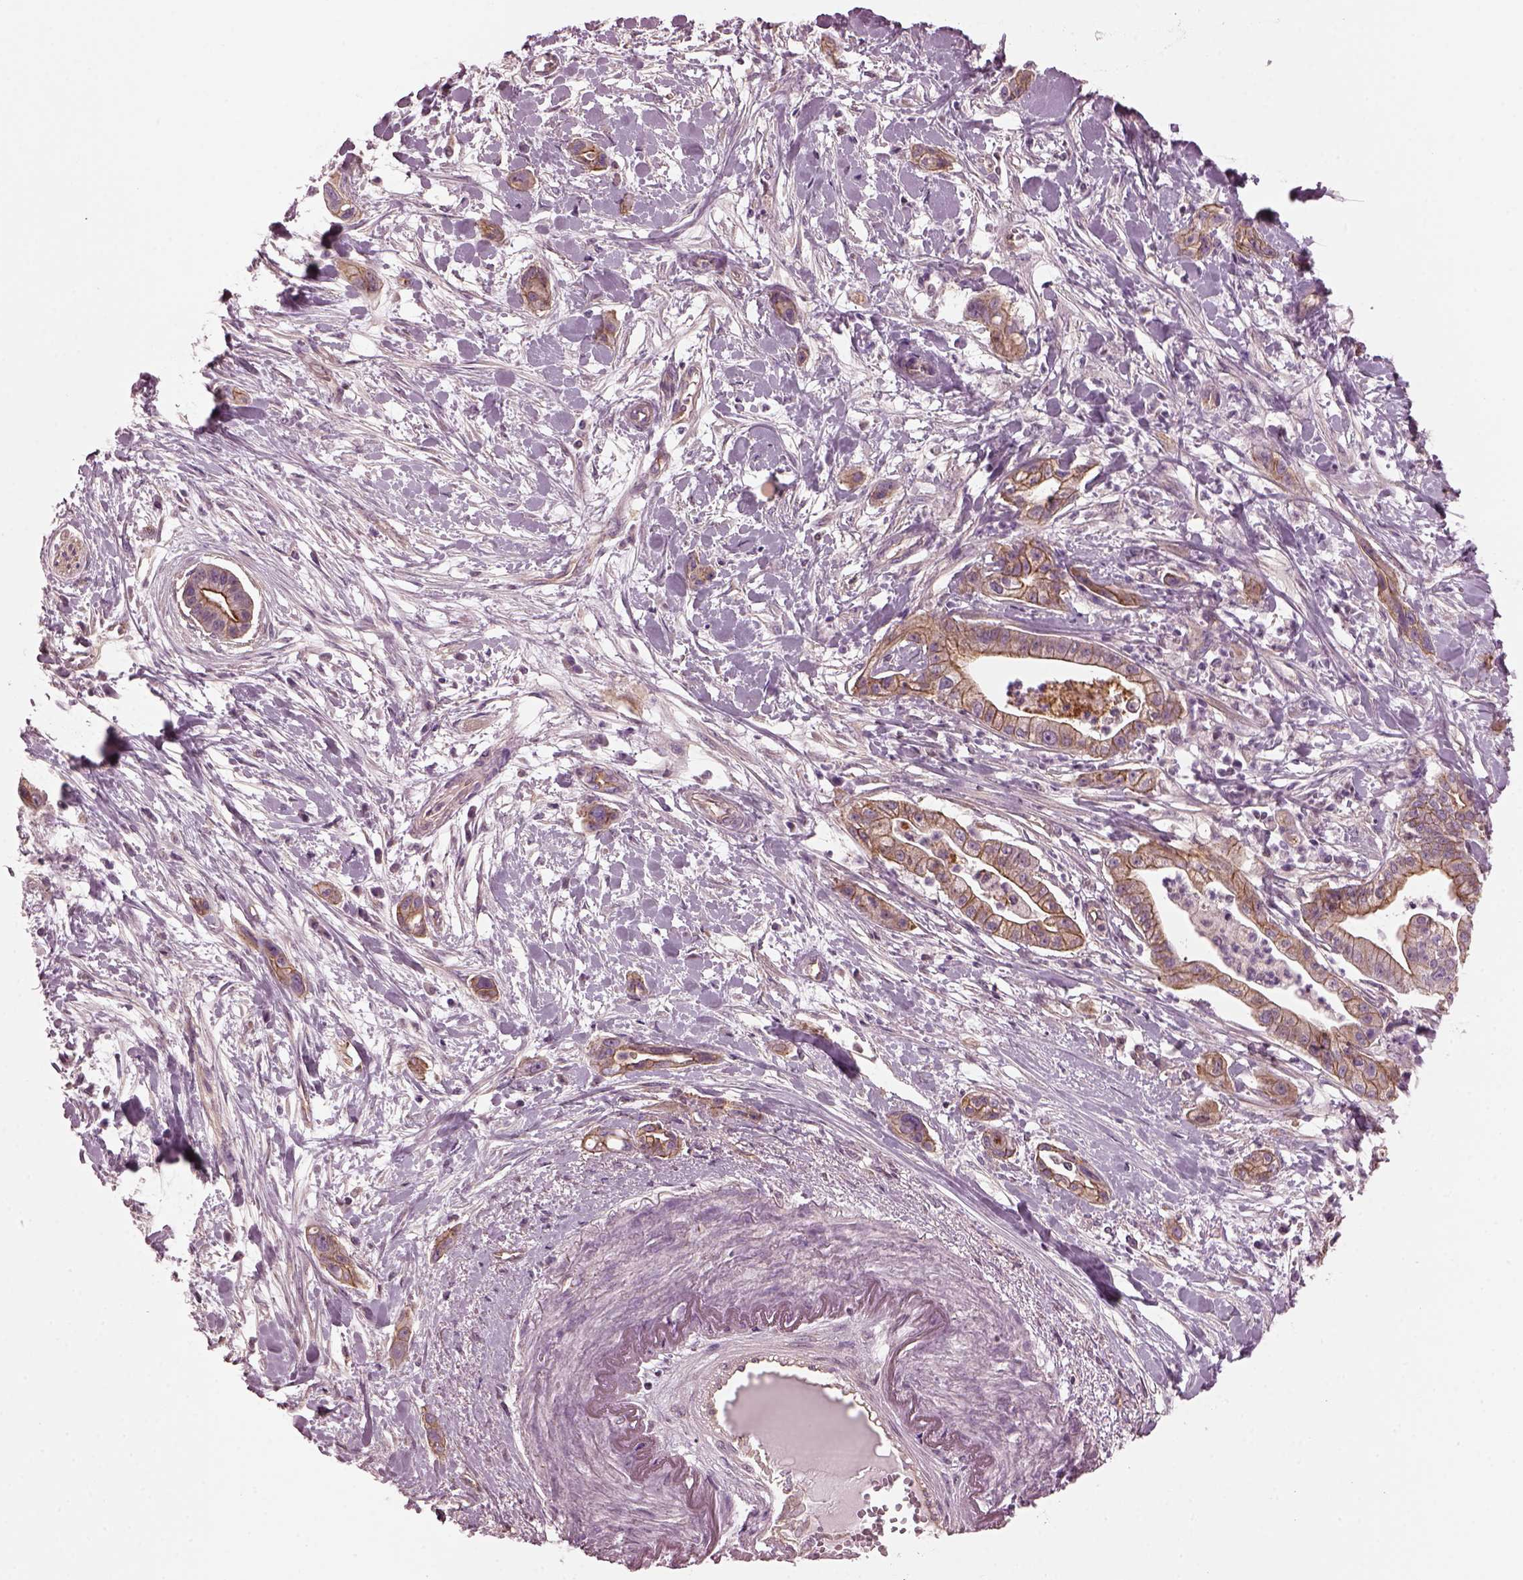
{"staining": {"intensity": "moderate", "quantity": ">75%", "location": "cytoplasmic/membranous"}, "tissue": "pancreatic cancer", "cell_type": "Tumor cells", "image_type": "cancer", "snomed": [{"axis": "morphology", "description": "Normal tissue, NOS"}, {"axis": "morphology", "description": "Adenocarcinoma, NOS"}, {"axis": "topography", "description": "Lymph node"}, {"axis": "topography", "description": "Pancreas"}], "caption": "About >75% of tumor cells in human pancreatic cancer demonstrate moderate cytoplasmic/membranous protein expression as visualized by brown immunohistochemical staining.", "gene": "ODAD1", "patient": {"sex": "female", "age": 58}}